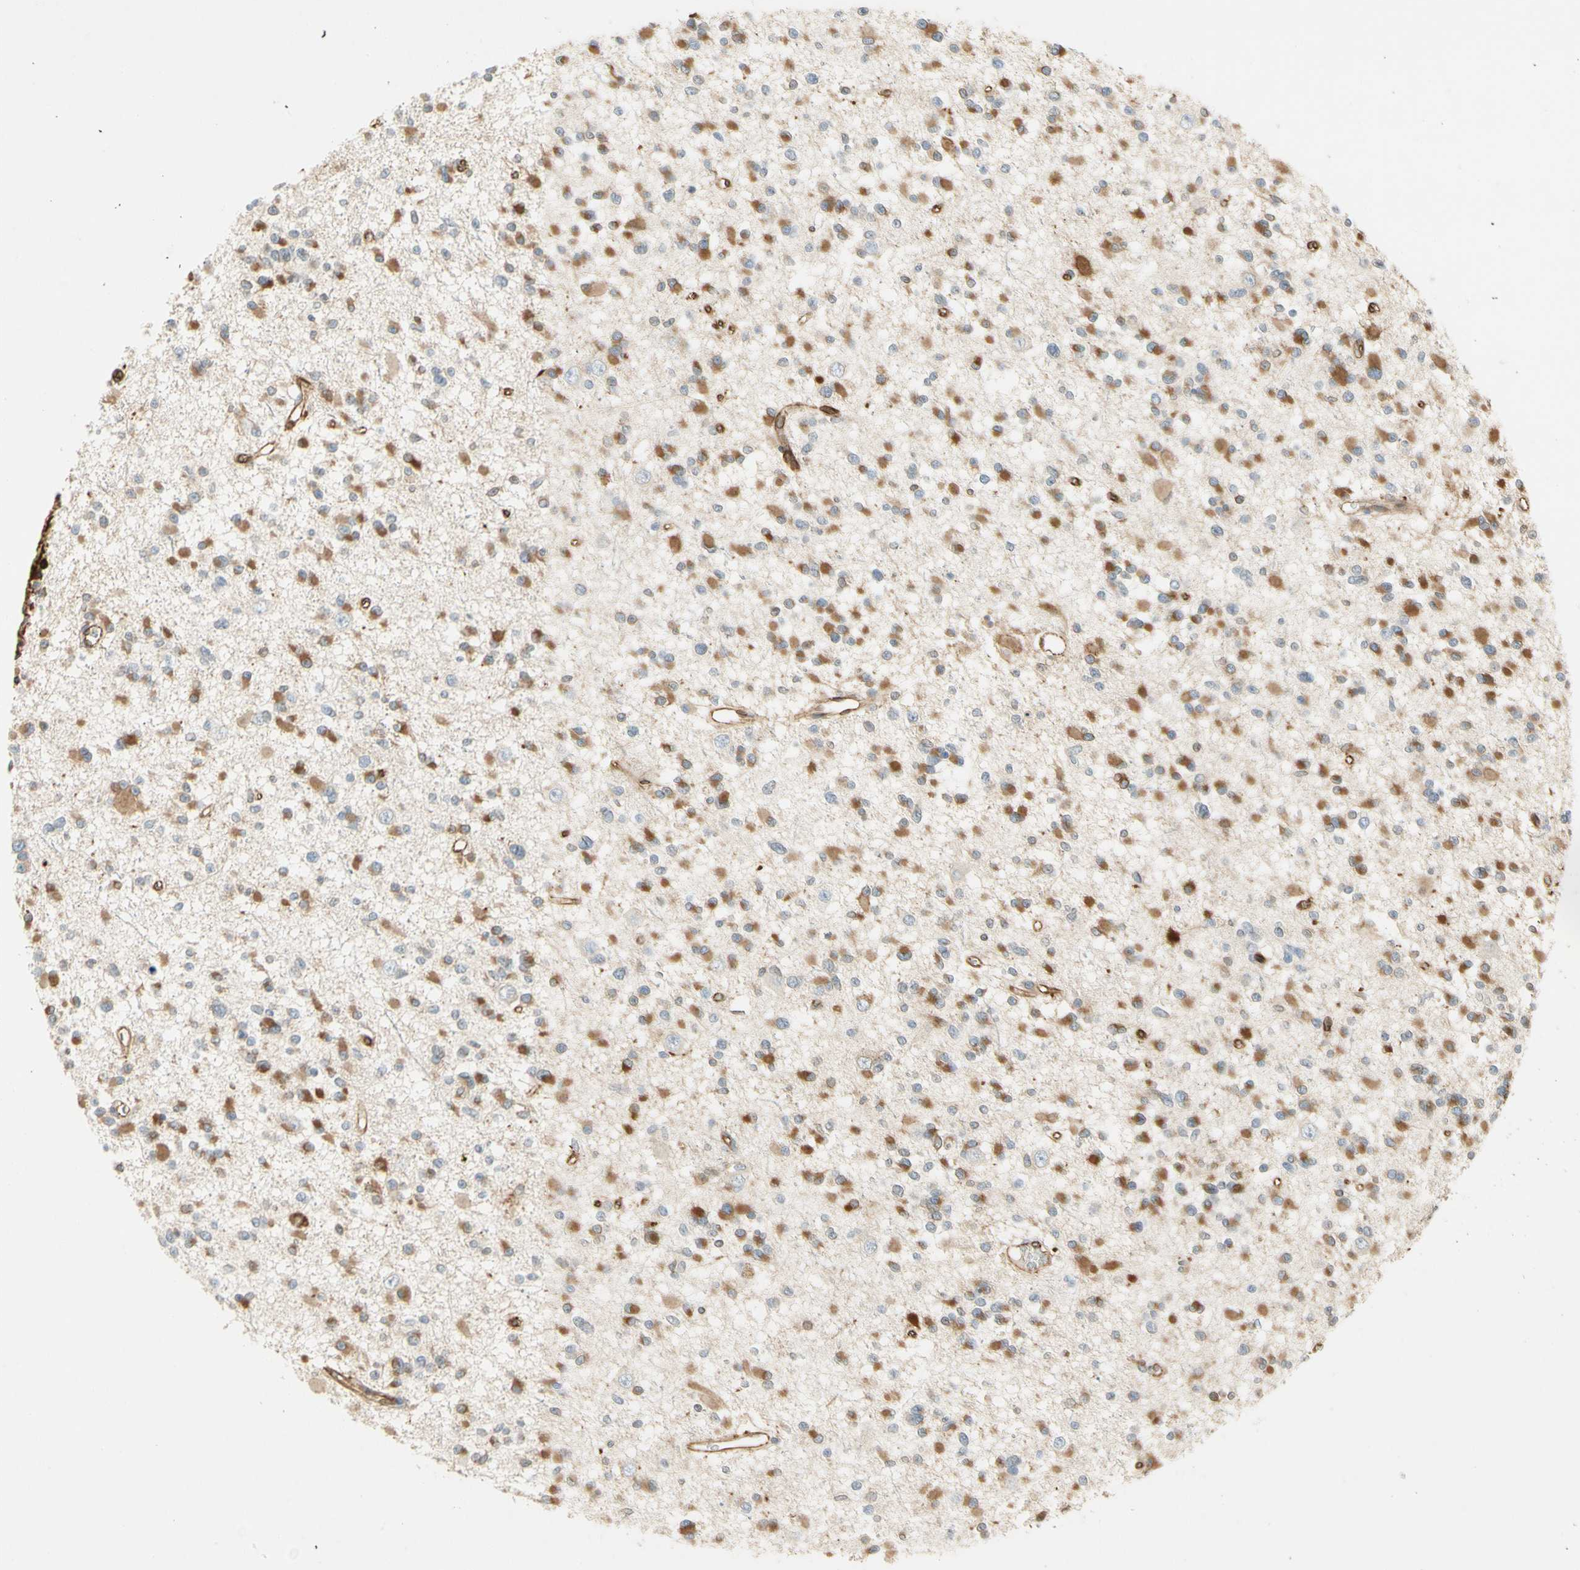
{"staining": {"intensity": "moderate", "quantity": ">75%", "location": "cytoplasmic/membranous"}, "tissue": "glioma", "cell_type": "Tumor cells", "image_type": "cancer", "snomed": [{"axis": "morphology", "description": "Glioma, malignant, Low grade"}, {"axis": "topography", "description": "Brain"}], "caption": "Tumor cells display medium levels of moderate cytoplasmic/membranous expression in approximately >75% of cells in human glioma.", "gene": "TAPBP", "patient": {"sex": "female", "age": 22}}